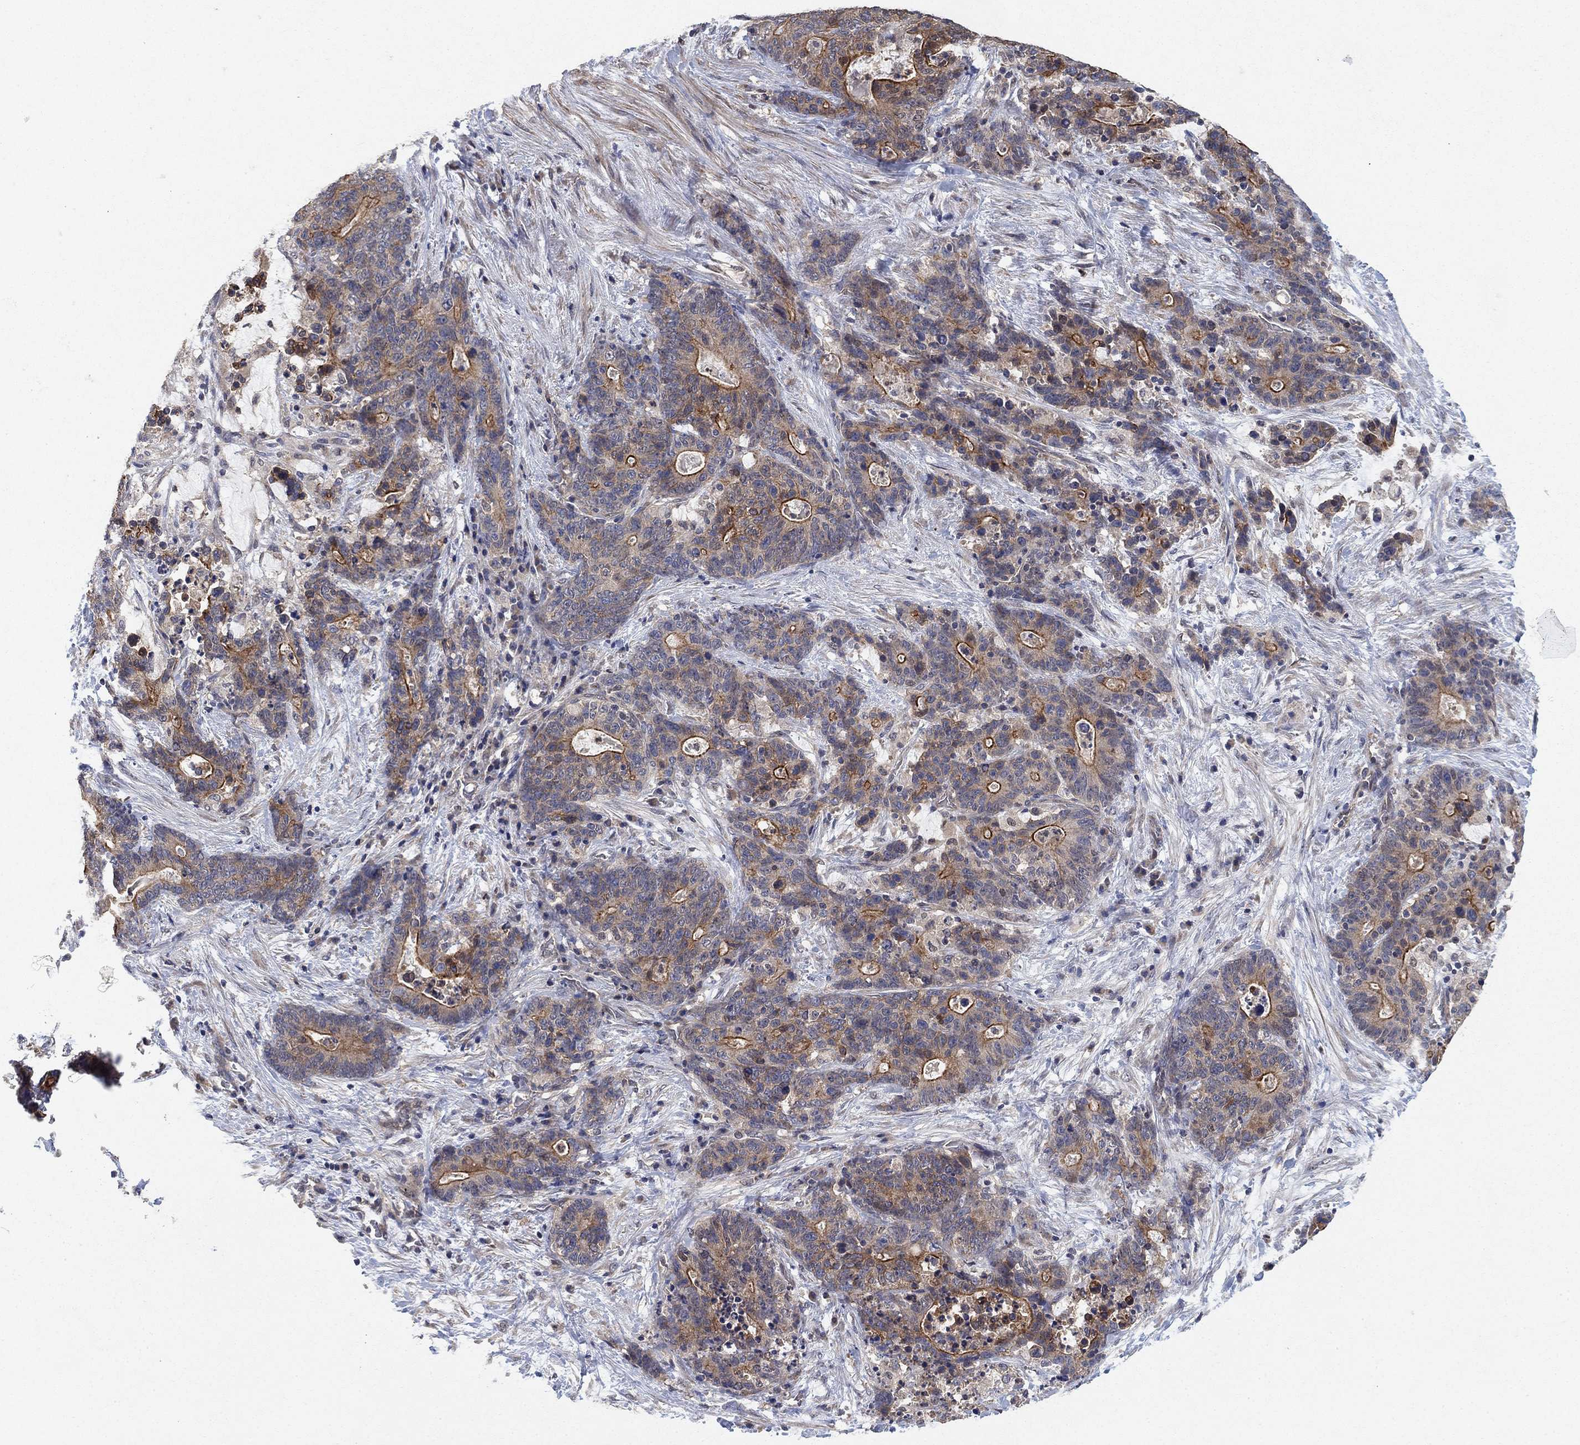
{"staining": {"intensity": "strong", "quantity": "<25%", "location": "cytoplasmic/membranous"}, "tissue": "stomach cancer", "cell_type": "Tumor cells", "image_type": "cancer", "snomed": [{"axis": "morphology", "description": "Normal tissue, NOS"}, {"axis": "morphology", "description": "Adenocarcinoma, NOS"}, {"axis": "topography", "description": "Stomach"}], "caption": "High-magnification brightfield microscopy of adenocarcinoma (stomach) stained with DAB (brown) and counterstained with hematoxylin (blue). tumor cells exhibit strong cytoplasmic/membranous expression is seen in about<25% of cells.", "gene": "MCUR1", "patient": {"sex": "female", "age": 64}}